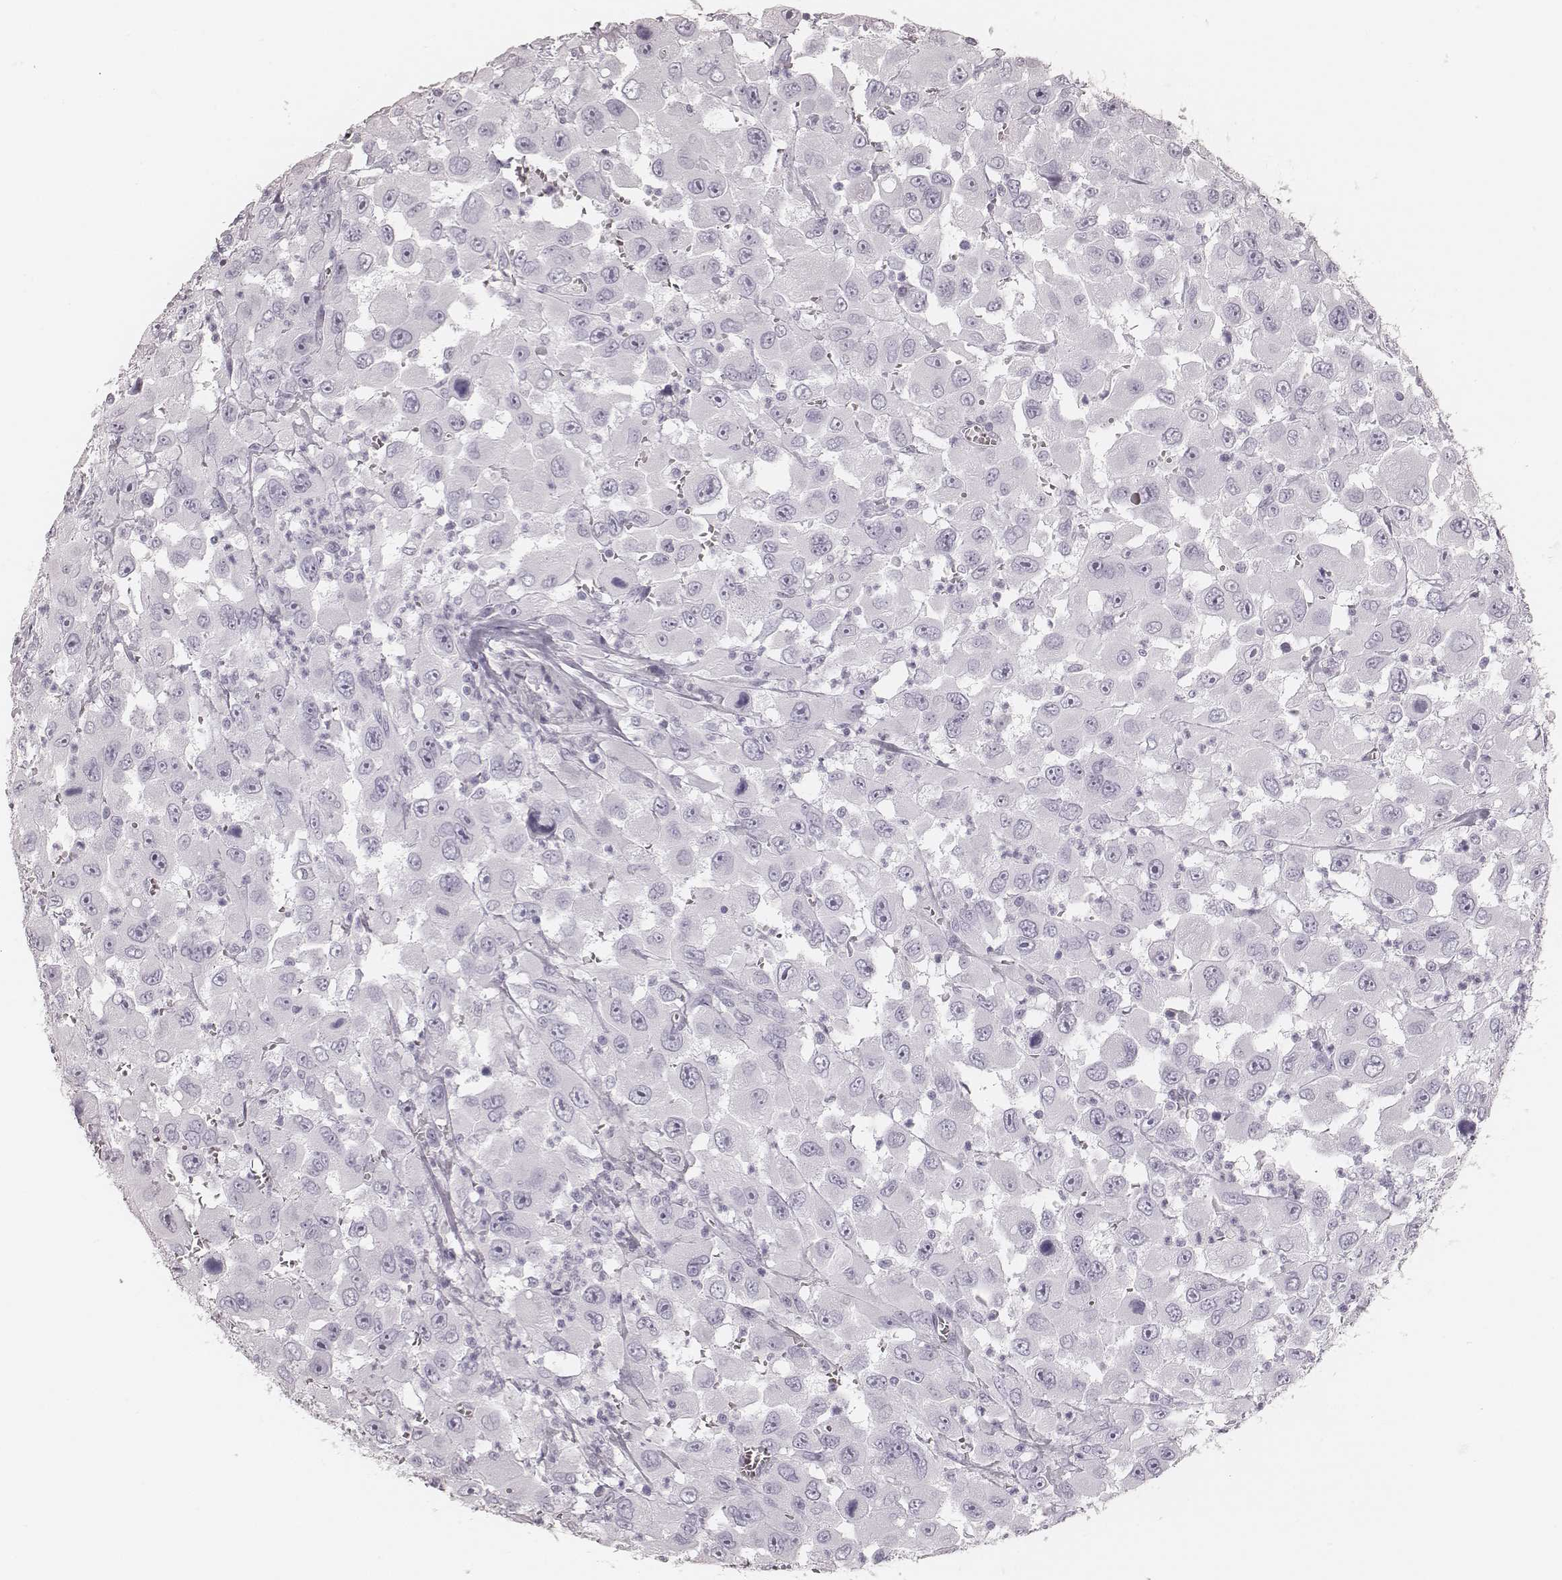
{"staining": {"intensity": "negative", "quantity": "none", "location": "none"}, "tissue": "head and neck cancer", "cell_type": "Tumor cells", "image_type": "cancer", "snomed": [{"axis": "morphology", "description": "Squamous cell carcinoma, NOS"}, {"axis": "morphology", "description": "Squamous cell carcinoma, metastatic, NOS"}, {"axis": "topography", "description": "Oral tissue"}, {"axis": "topography", "description": "Head-Neck"}], "caption": "A high-resolution histopathology image shows immunohistochemistry (IHC) staining of head and neck metastatic squamous cell carcinoma, which demonstrates no significant positivity in tumor cells.", "gene": "KRT82", "patient": {"sex": "female", "age": 85}}